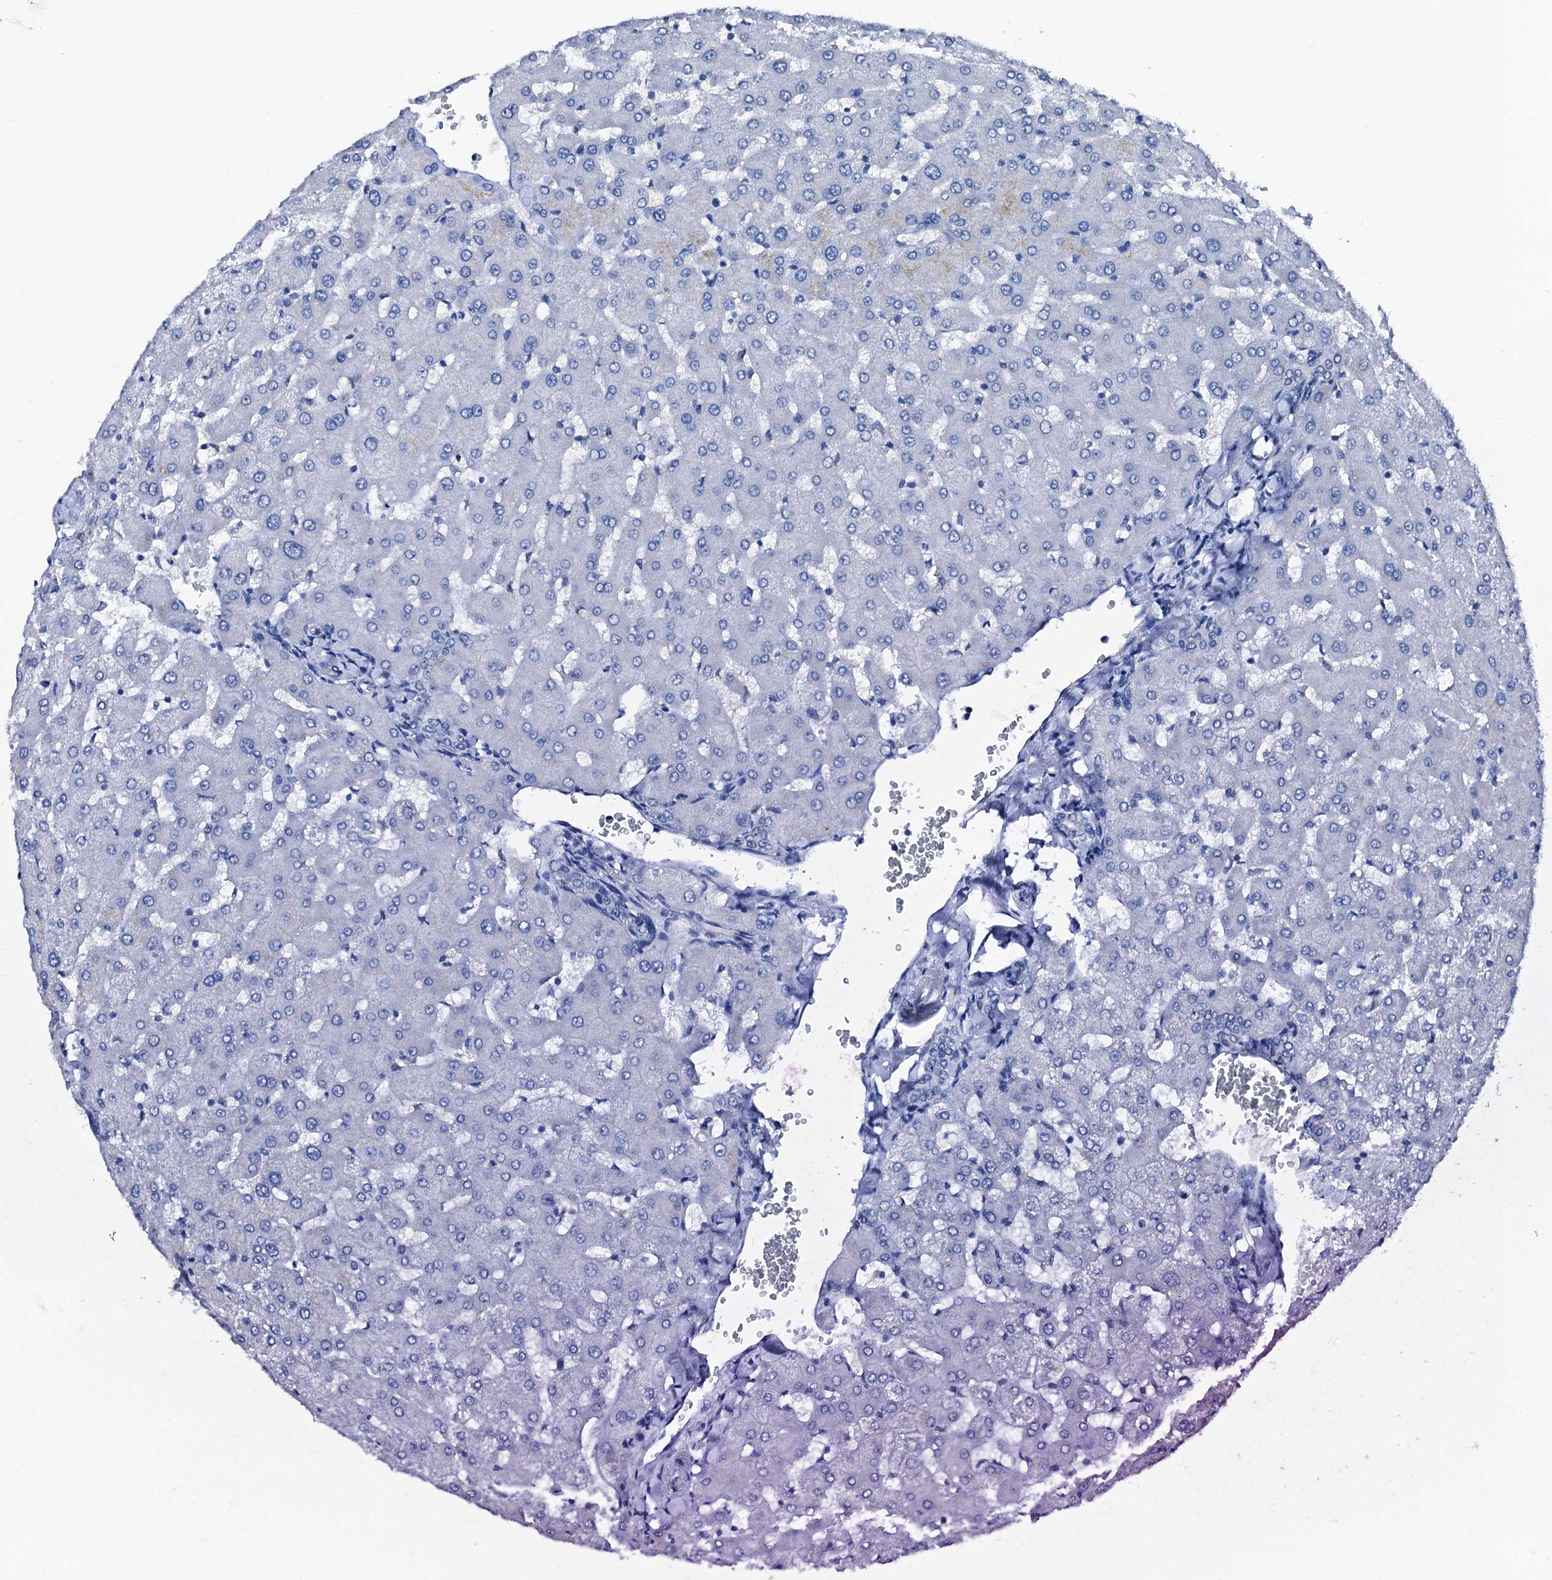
{"staining": {"intensity": "negative", "quantity": "none", "location": "none"}, "tissue": "liver", "cell_type": "Cholangiocytes", "image_type": "normal", "snomed": [{"axis": "morphology", "description": "Normal tissue, NOS"}, {"axis": "topography", "description": "Liver"}], "caption": "Cholangiocytes show no significant positivity in unremarkable liver.", "gene": "C16orf87", "patient": {"sex": "female", "age": 63}}